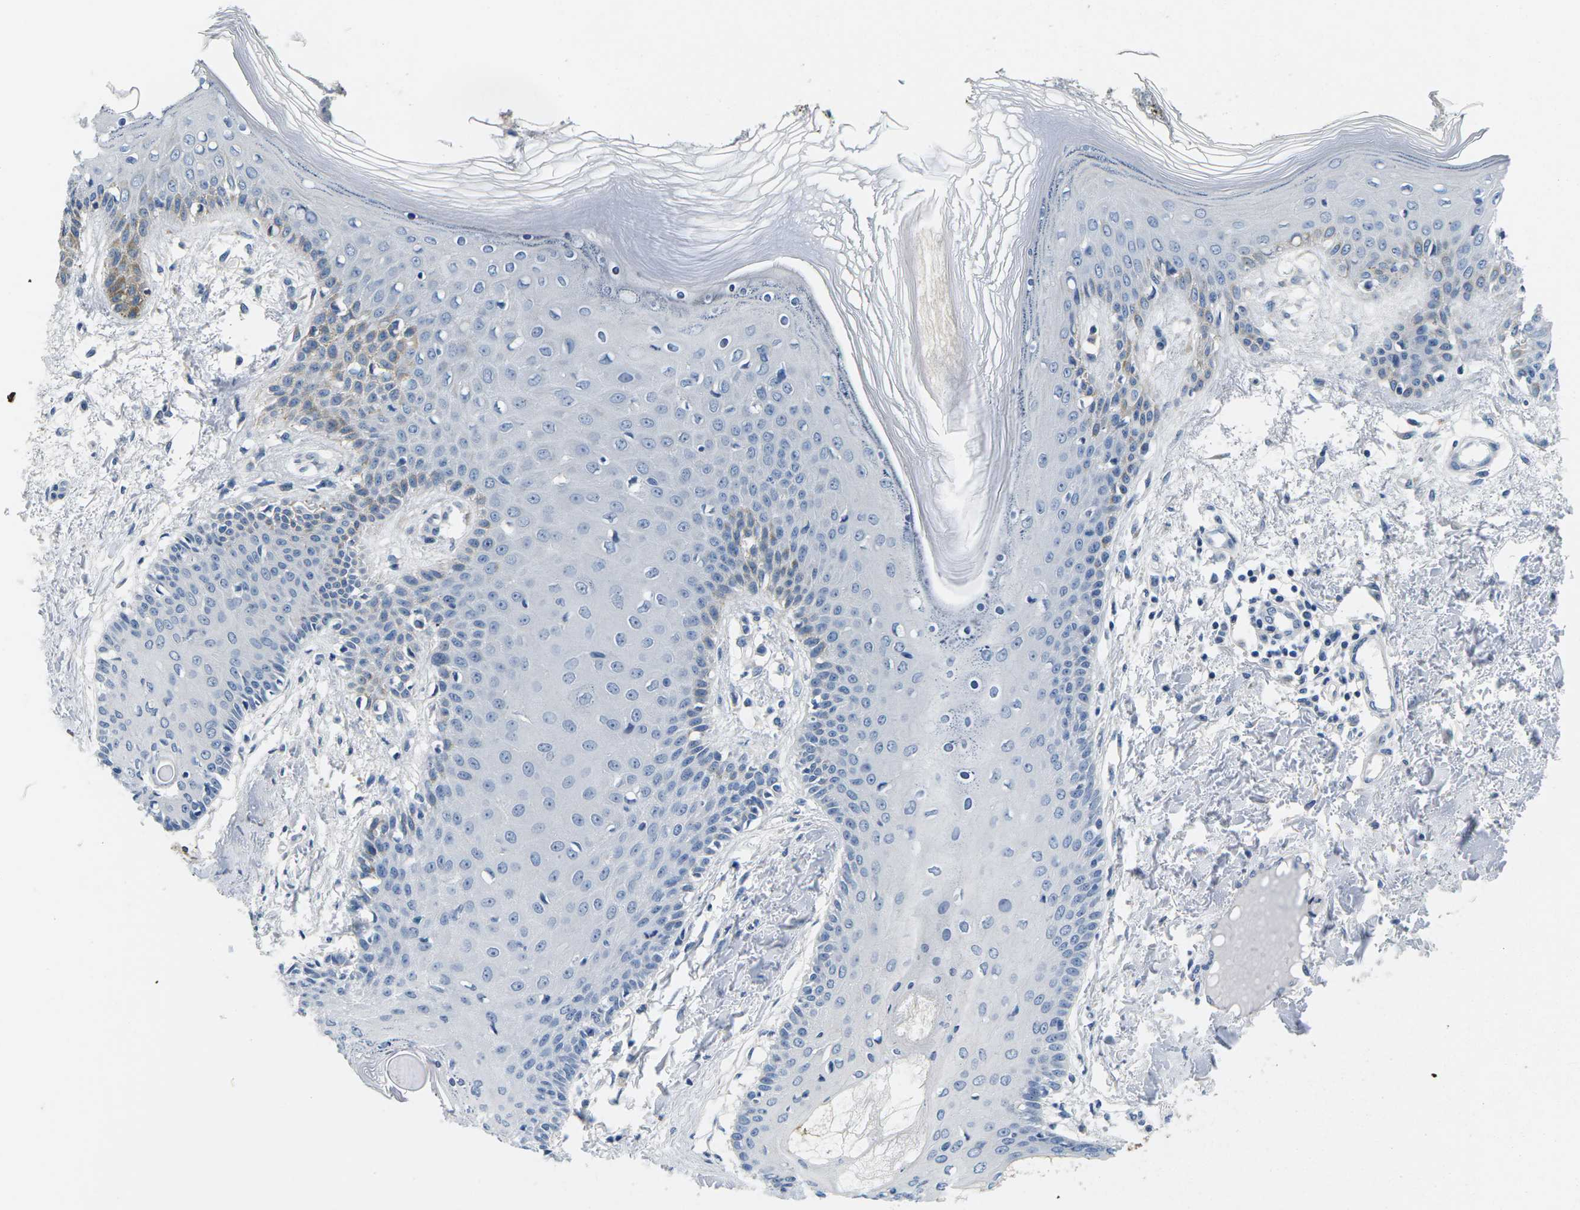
{"staining": {"intensity": "negative", "quantity": "none", "location": "none"}, "tissue": "skin", "cell_type": "Fibroblasts", "image_type": "normal", "snomed": [{"axis": "morphology", "description": "Normal tissue, NOS"}, {"axis": "topography", "description": "Skin"}], "caption": "IHC image of benign skin: skin stained with DAB (3,3'-diaminobenzidine) shows no significant protein expression in fibroblasts.", "gene": "TSPAN2", "patient": {"sex": "male", "age": 53}}